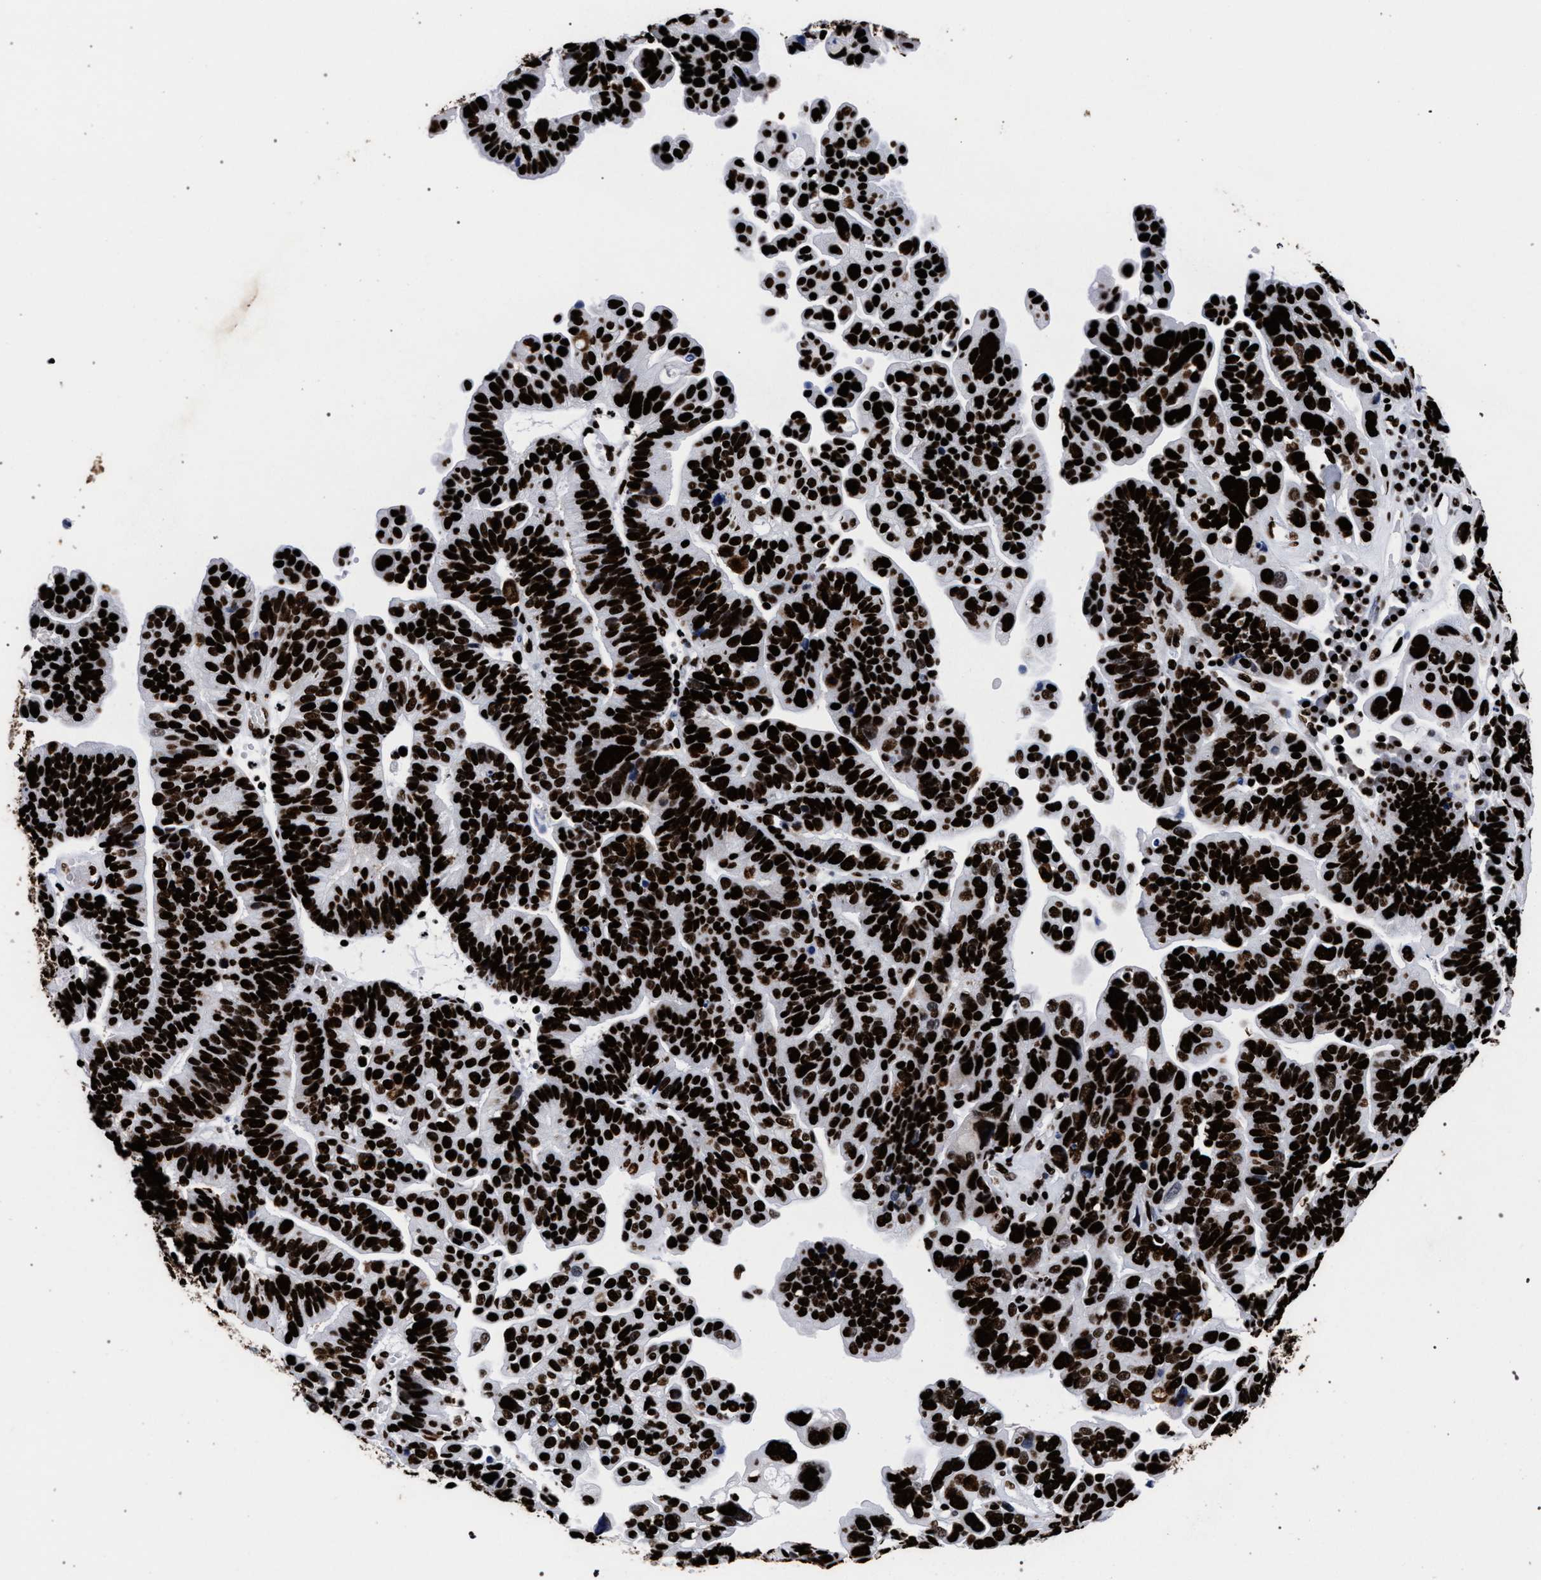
{"staining": {"intensity": "strong", "quantity": ">75%", "location": "nuclear"}, "tissue": "ovarian cancer", "cell_type": "Tumor cells", "image_type": "cancer", "snomed": [{"axis": "morphology", "description": "Cystadenocarcinoma, serous, NOS"}, {"axis": "topography", "description": "Ovary"}], "caption": "Ovarian cancer was stained to show a protein in brown. There is high levels of strong nuclear positivity in about >75% of tumor cells.", "gene": "HNRNPA1", "patient": {"sex": "female", "age": 56}}